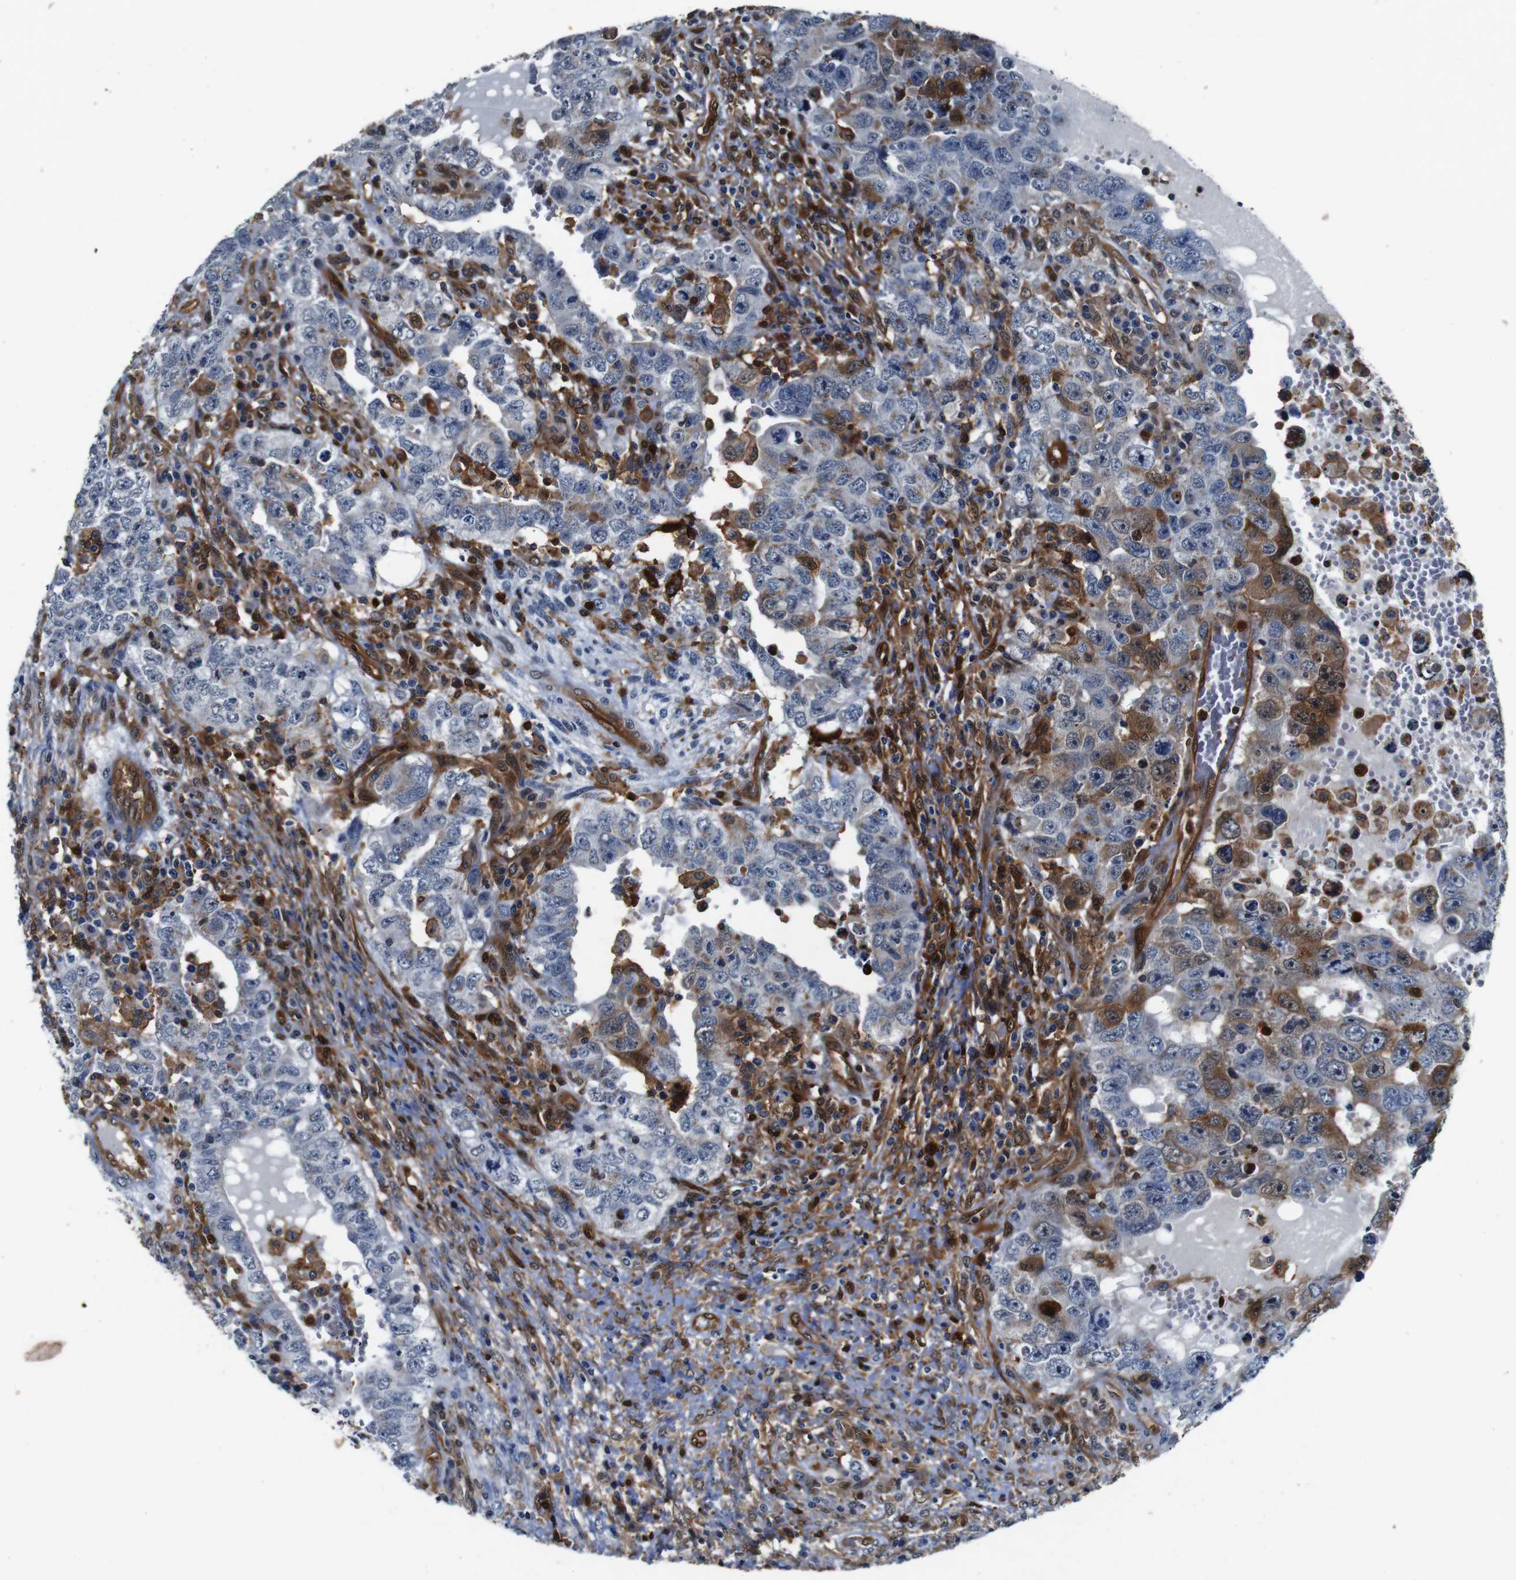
{"staining": {"intensity": "moderate", "quantity": "<25%", "location": "cytoplasmic/membranous"}, "tissue": "testis cancer", "cell_type": "Tumor cells", "image_type": "cancer", "snomed": [{"axis": "morphology", "description": "Carcinoma, Embryonal, NOS"}, {"axis": "topography", "description": "Testis"}], "caption": "Protein analysis of embryonal carcinoma (testis) tissue reveals moderate cytoplasmic/membranous expression in approximately <25% of tumor cells.", "gene": "ANXA1", "patient": {"sex": "male", "age": 26}}